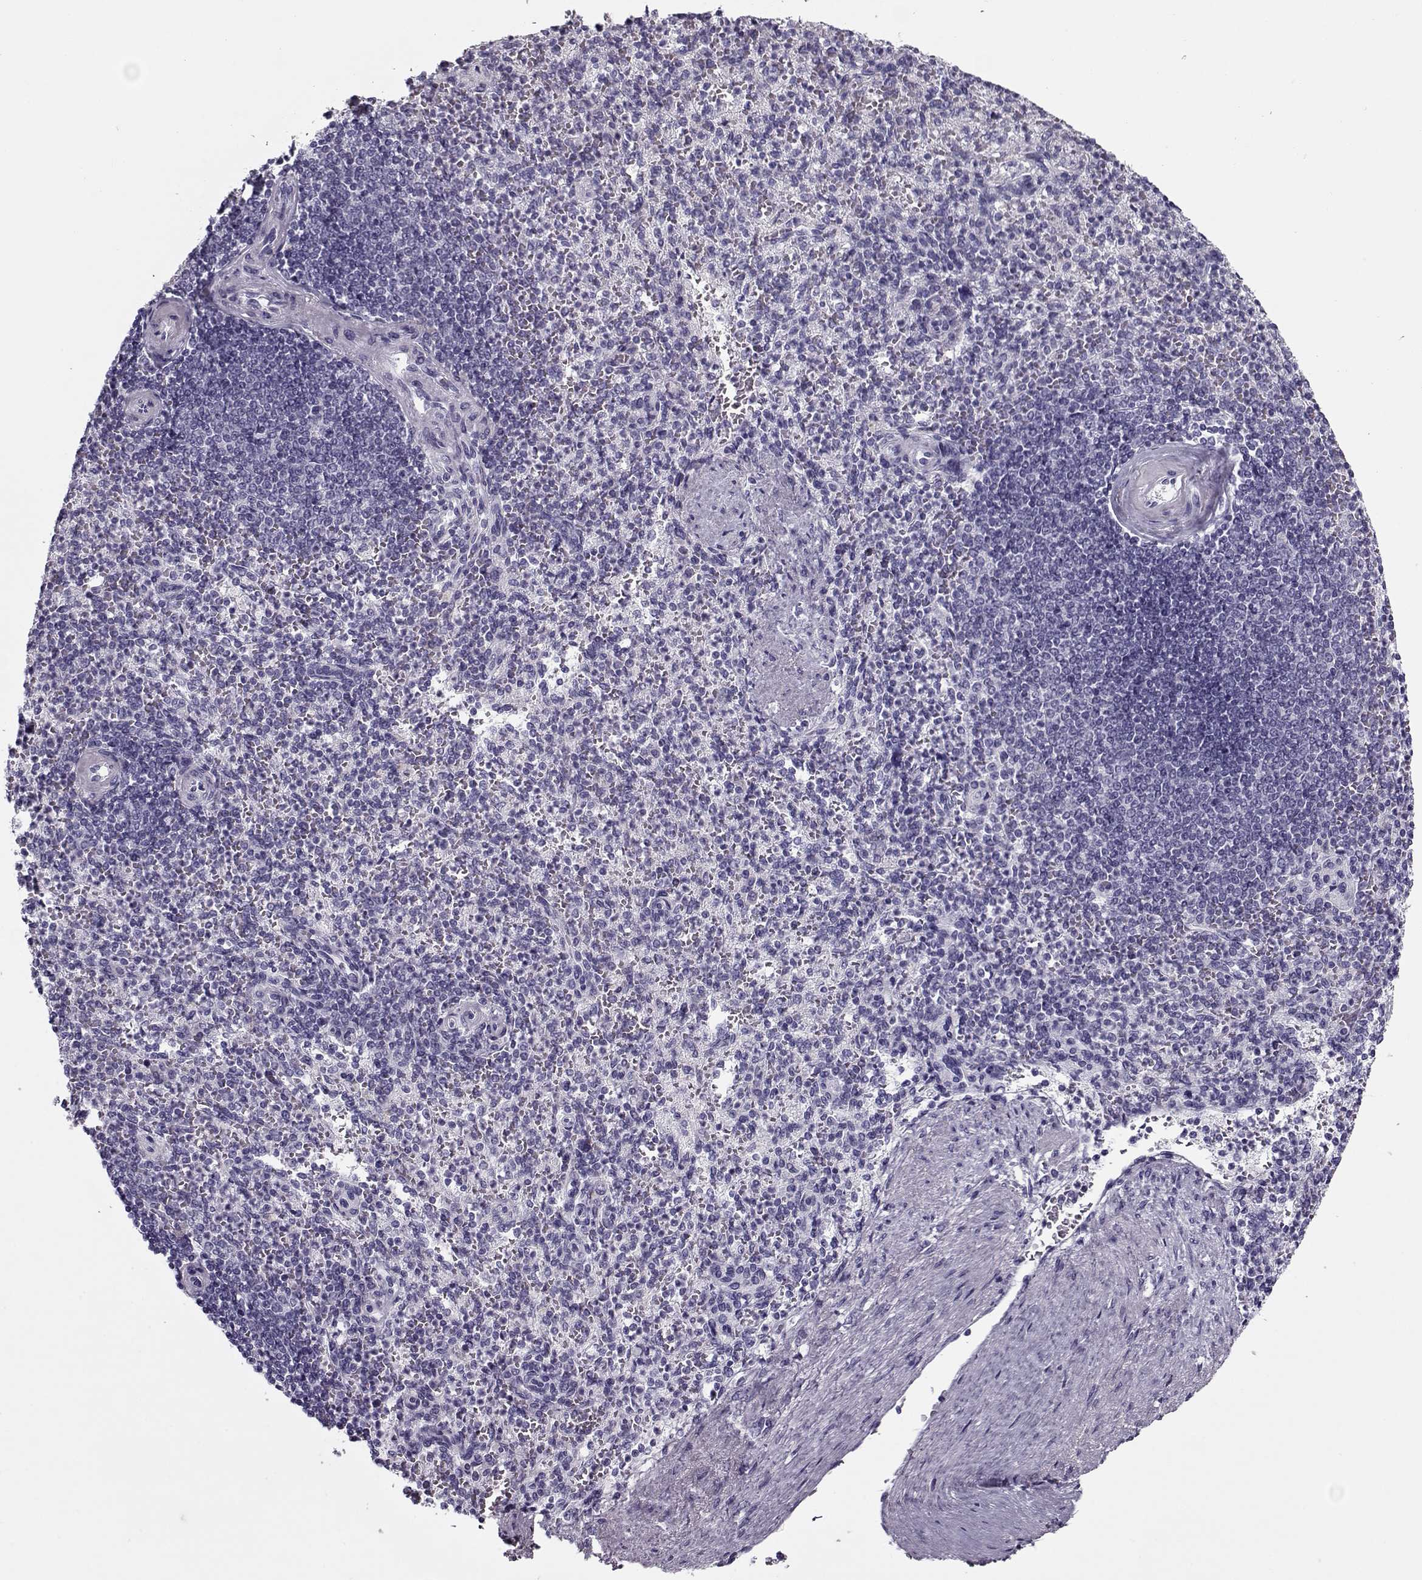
{"staining": {"intensity": "negative", "quantity": "none", "location": "none"}, "tissue": "spleen", "cell_type": "Cells in red pulp", "image_type": "normal", "snomed": [{"axis": "morphology", "description": "Normal tissue, NOS"}, {"axis": "topography", "description": "Spleen"}], "caption": "Immunohistochemistry (IHC) of unremarkable human spleen demonstrates no expression in cells in red pulp.", "gene": "GAGE10", "patient": {"sex": "female", "age": 74}}